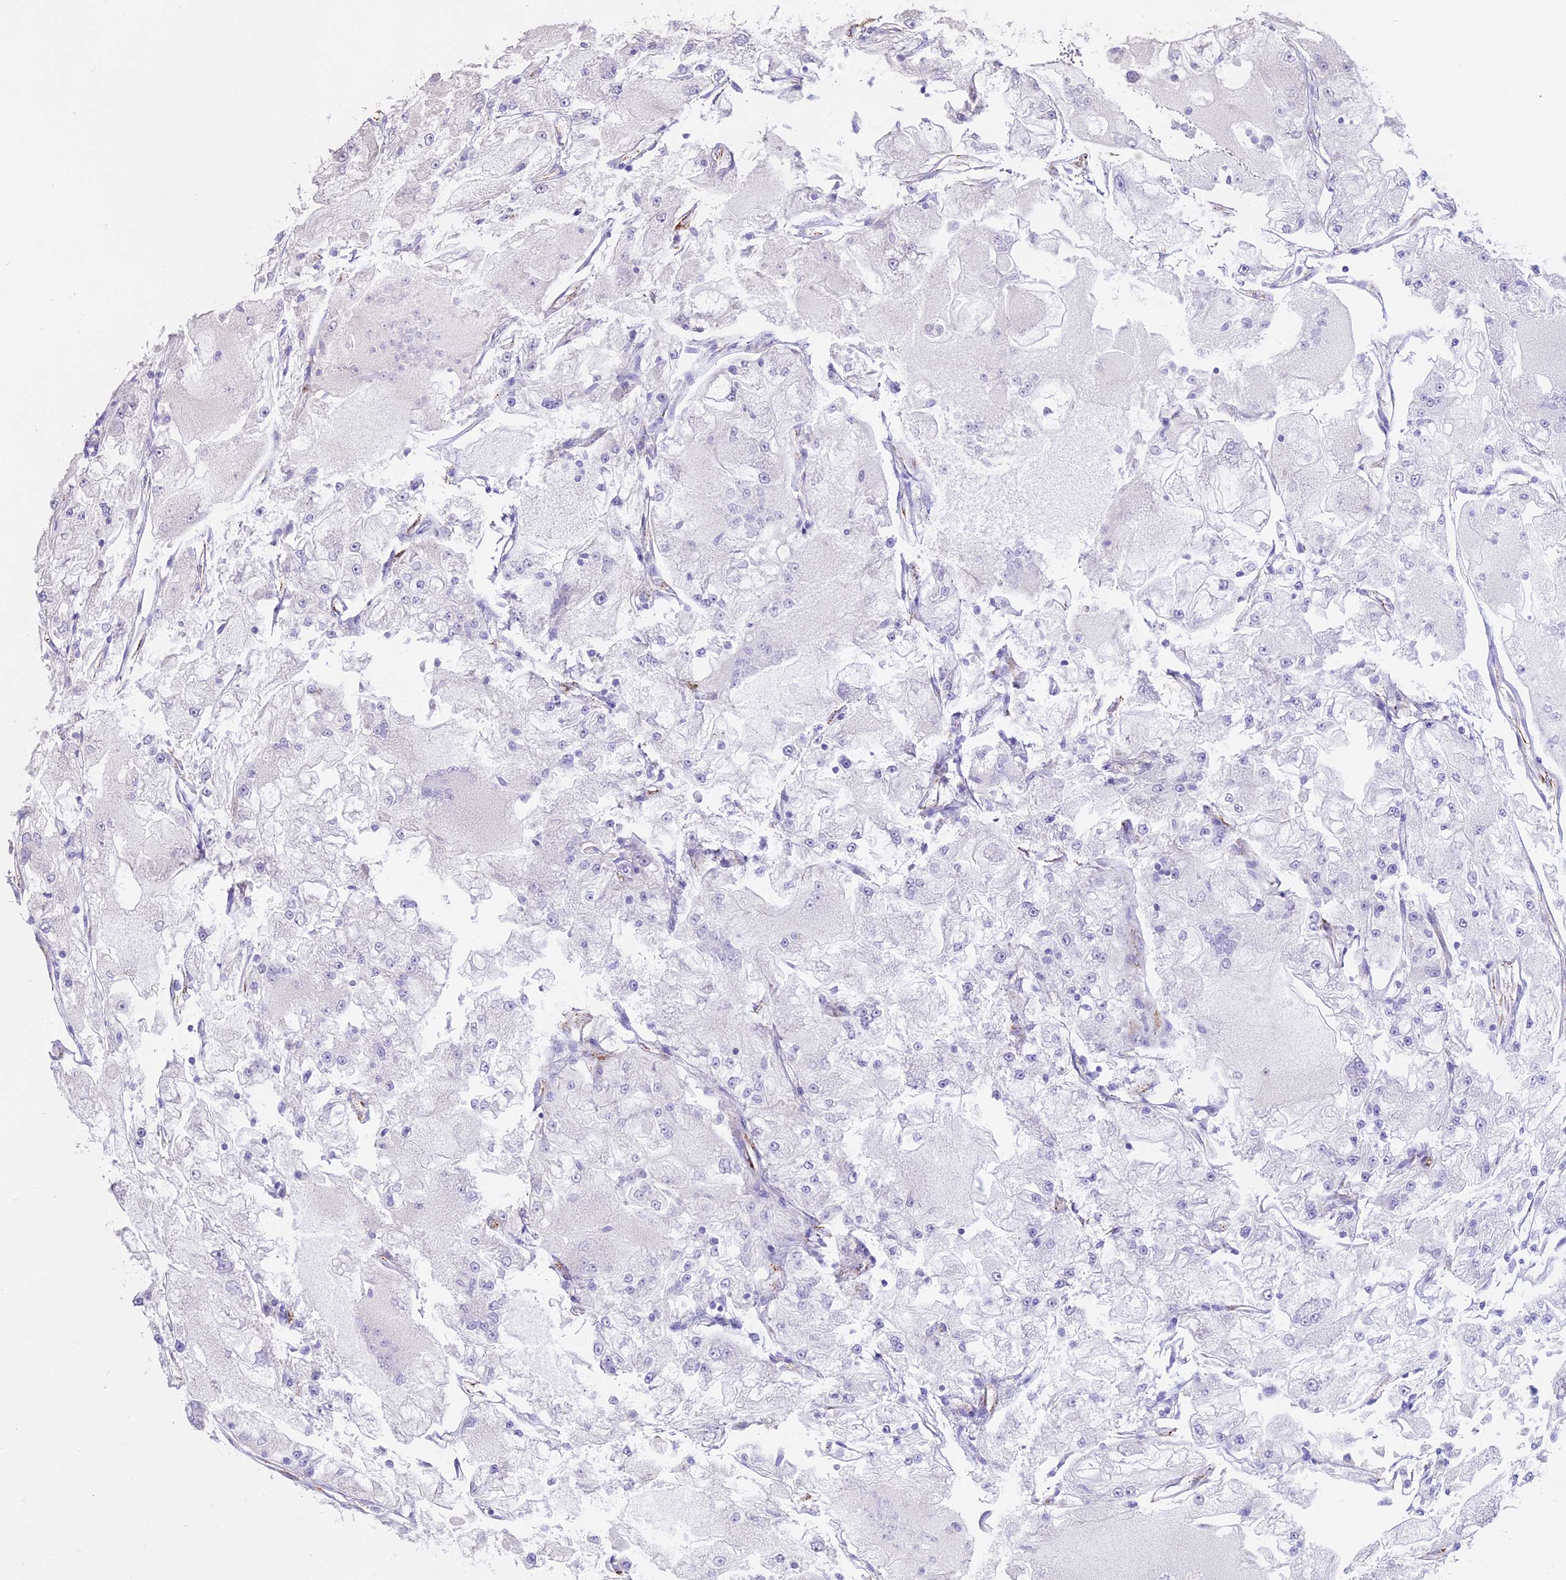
{"staining": {"intensity": "negative", "quantity": "none", "location": "none"}, "tissue": "renal cancer", "cell_type": "Tumor cells", "image_type": "cancer", "snomed": [{"axis": "morphology", "description": "Adenocarcinoma, NOS"}, {"axis": "topography", "description": "Kidney"}], "caption": "High power microscopy micrograph of an IHC photomicrograph of renal cancer, revealing no significant expression in tumor cells.", "gene": "WFDC2", "patient": {"sex": "female", "age": 72}}